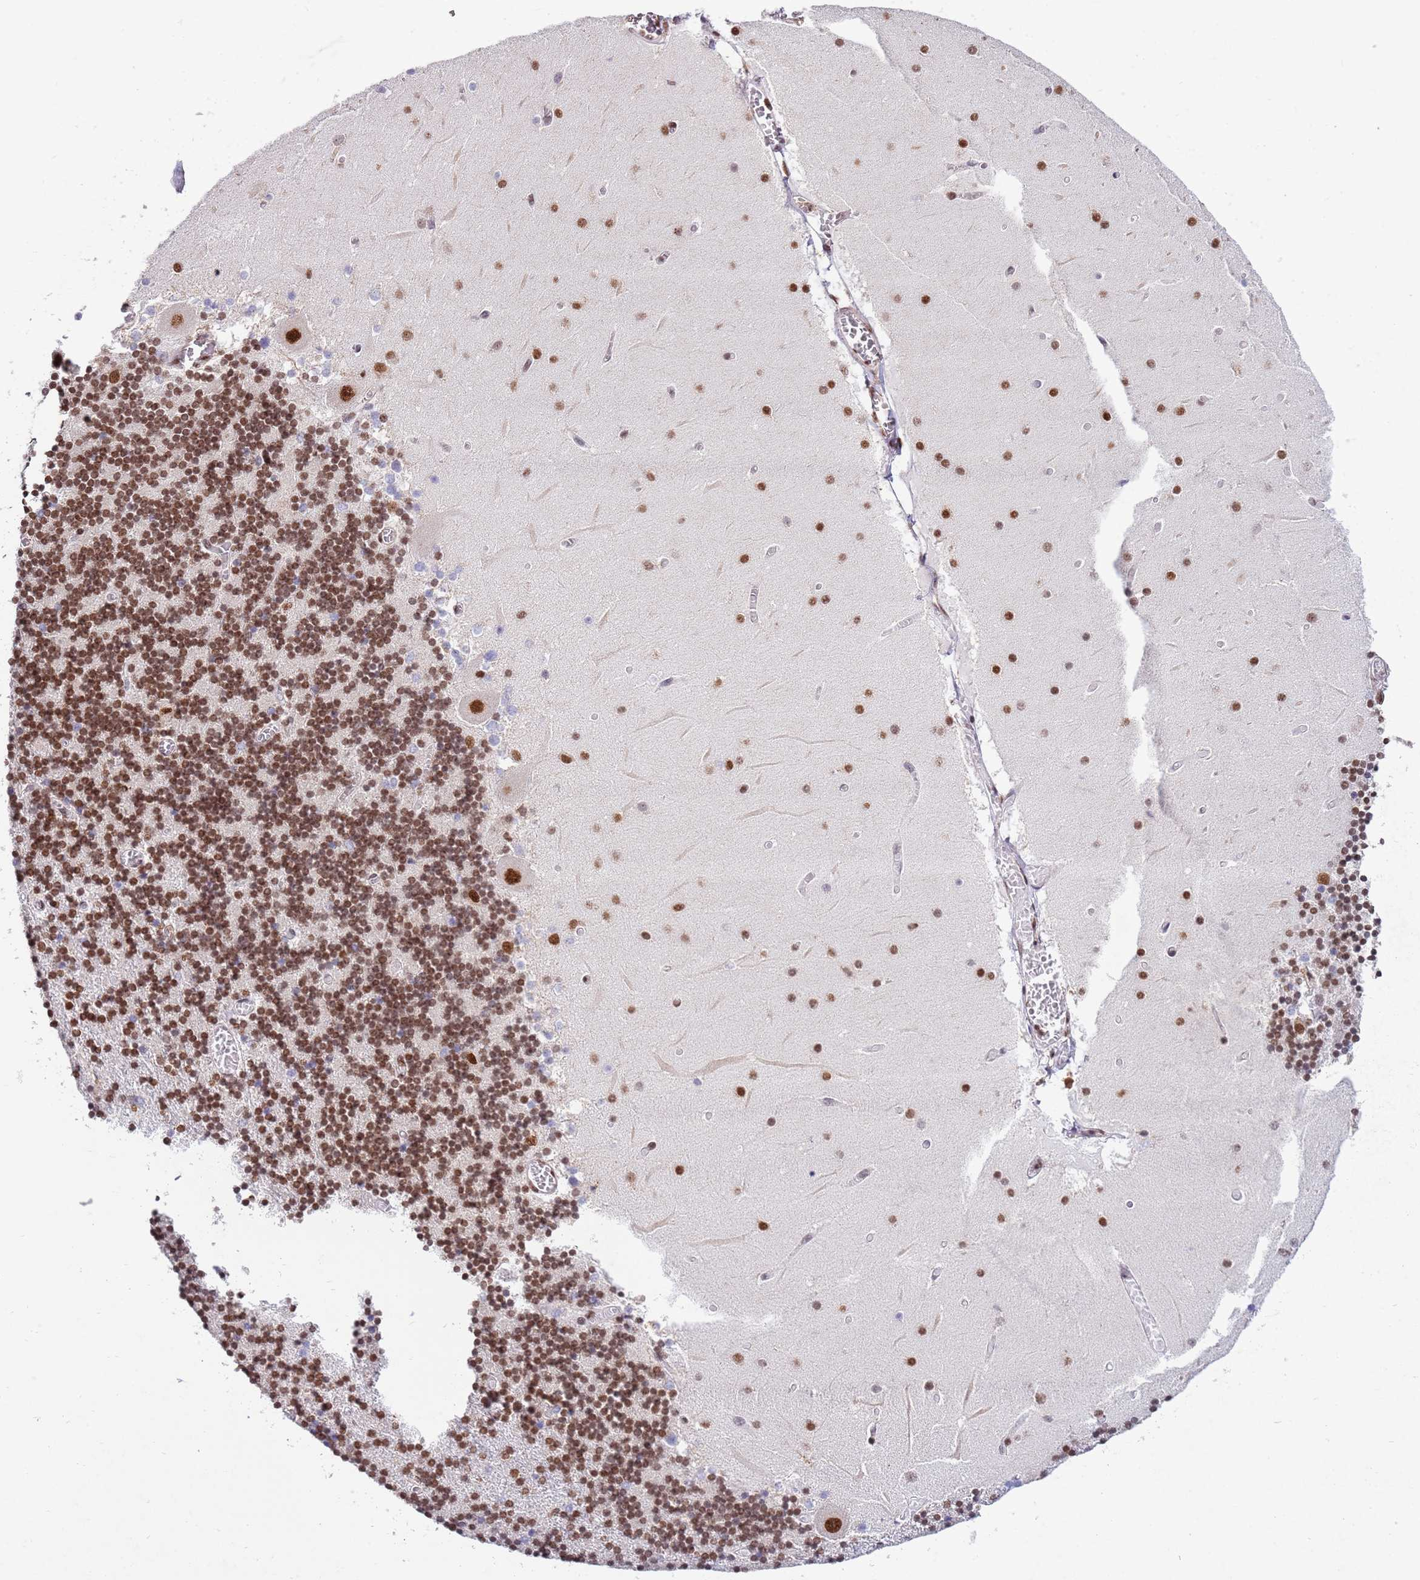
{"staining": {"intensity": "moderate", "quantity": ">75%", "location": "nuclear"}, "tissue": "cerebellum", "cell_type": "Cells in granular layer", "image_type": "normal", "snomed": [{"axis": "morphology", "description": "Normal tissue, NOS"}, {"axis": "topography", "description": "Cerebellum"}], "caption": "Immunohistochemical staining of benign human cerebellum displays moderate nuclear protein staining in approximately >75% of cells in granular layer. (DAB = brown stain, brightfield microscopy at high magnification).", "gene": "ESF1", "patient": {"sex": "female", "age": 28}}